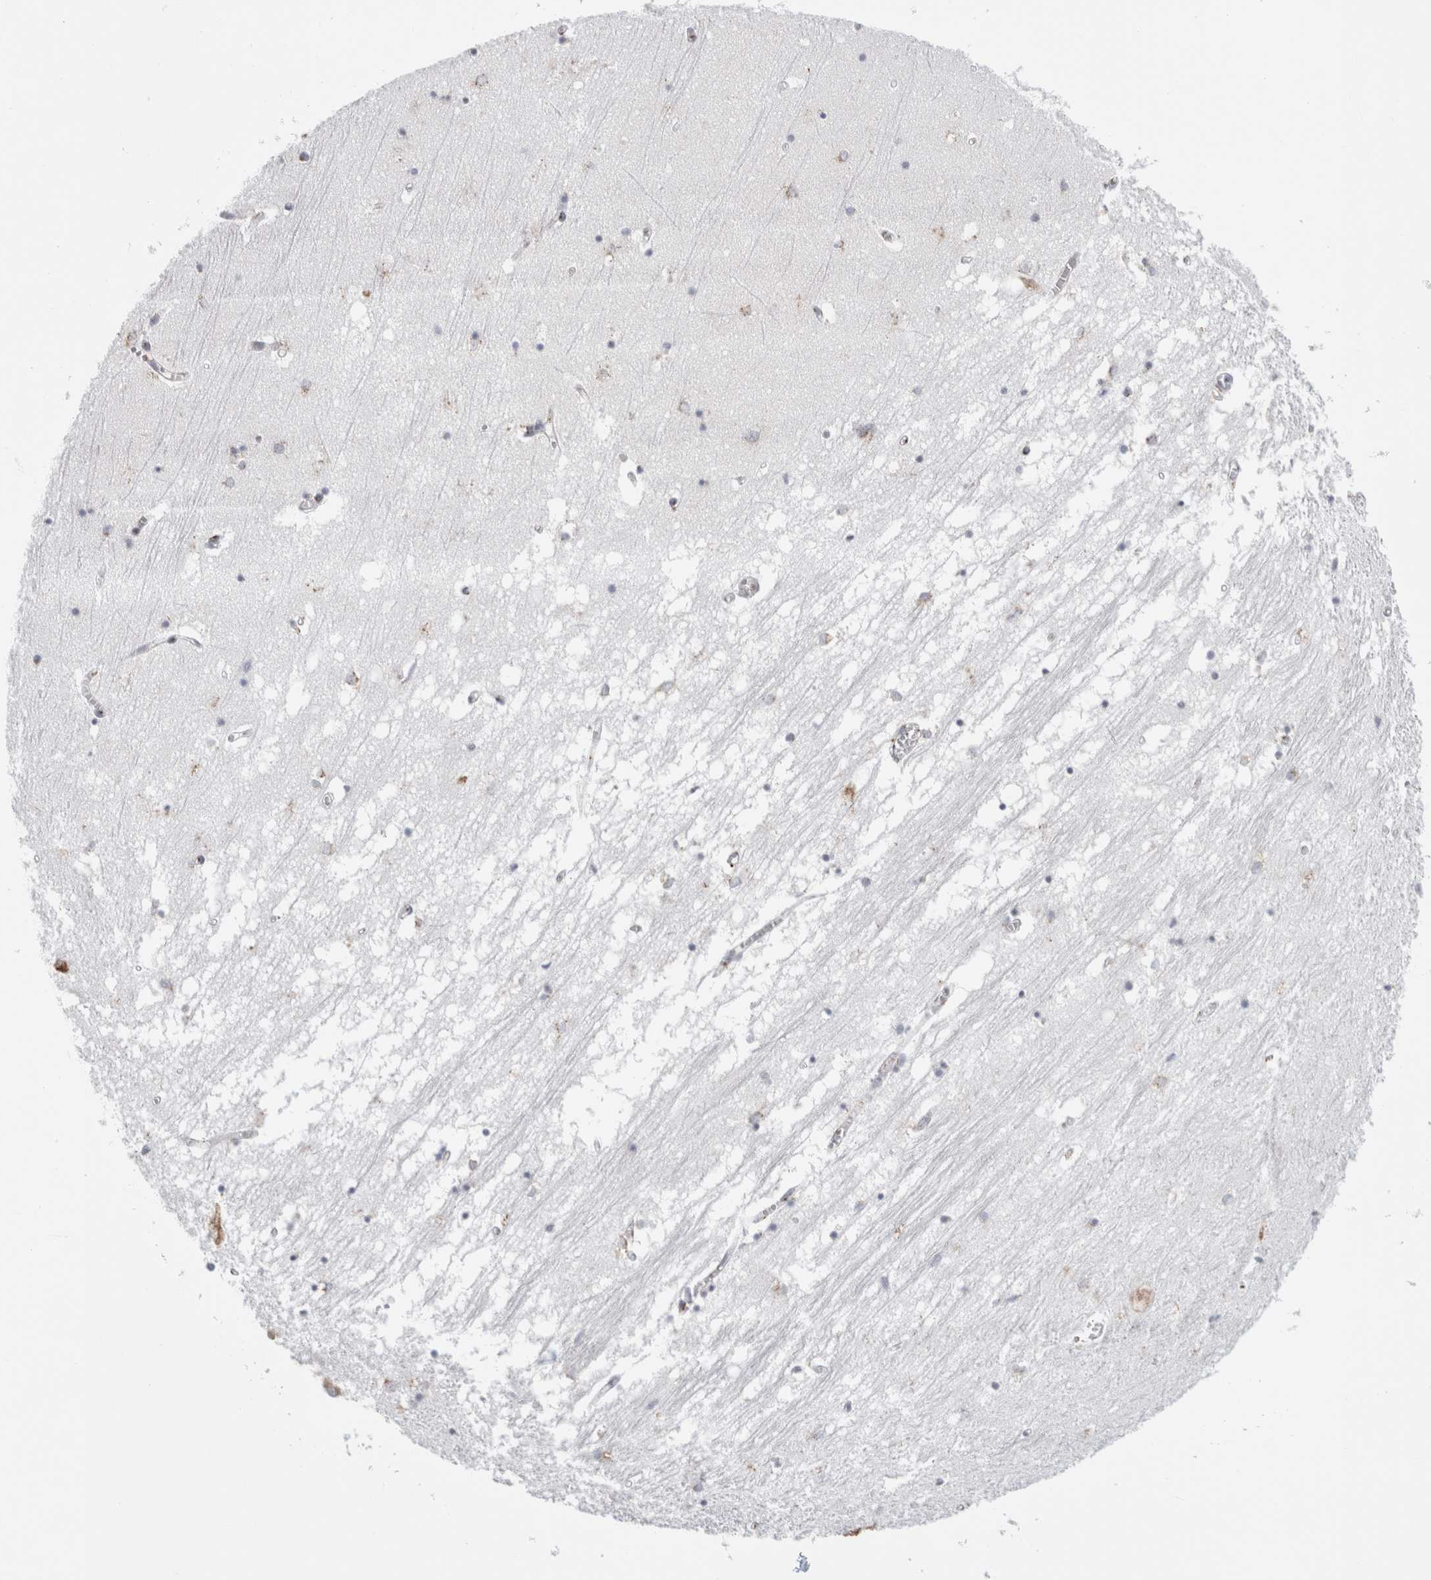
{"staining": {"intensity": "negative", "quantity": "none", "location": "none"}, "tissue": "hippocampus", "cell_type": "Glial cells", "image_type": "normal", "snomed": [{"axis": "morphology", "description": "Normal tissue, NOS"}, {"axis": "topography", "description": "Hippocampus"}], "caption": "Immunohistochemical staining of benign human hippocampus reveals no significant staining in glial cells. (DAB (3,3'-diaminobenzidine) immunohistochemistry (IHC) visualized using brightfield microscopy, high magnification).", "gene": "MCFD2", "patient": {"sex": "male", "age": 70}}